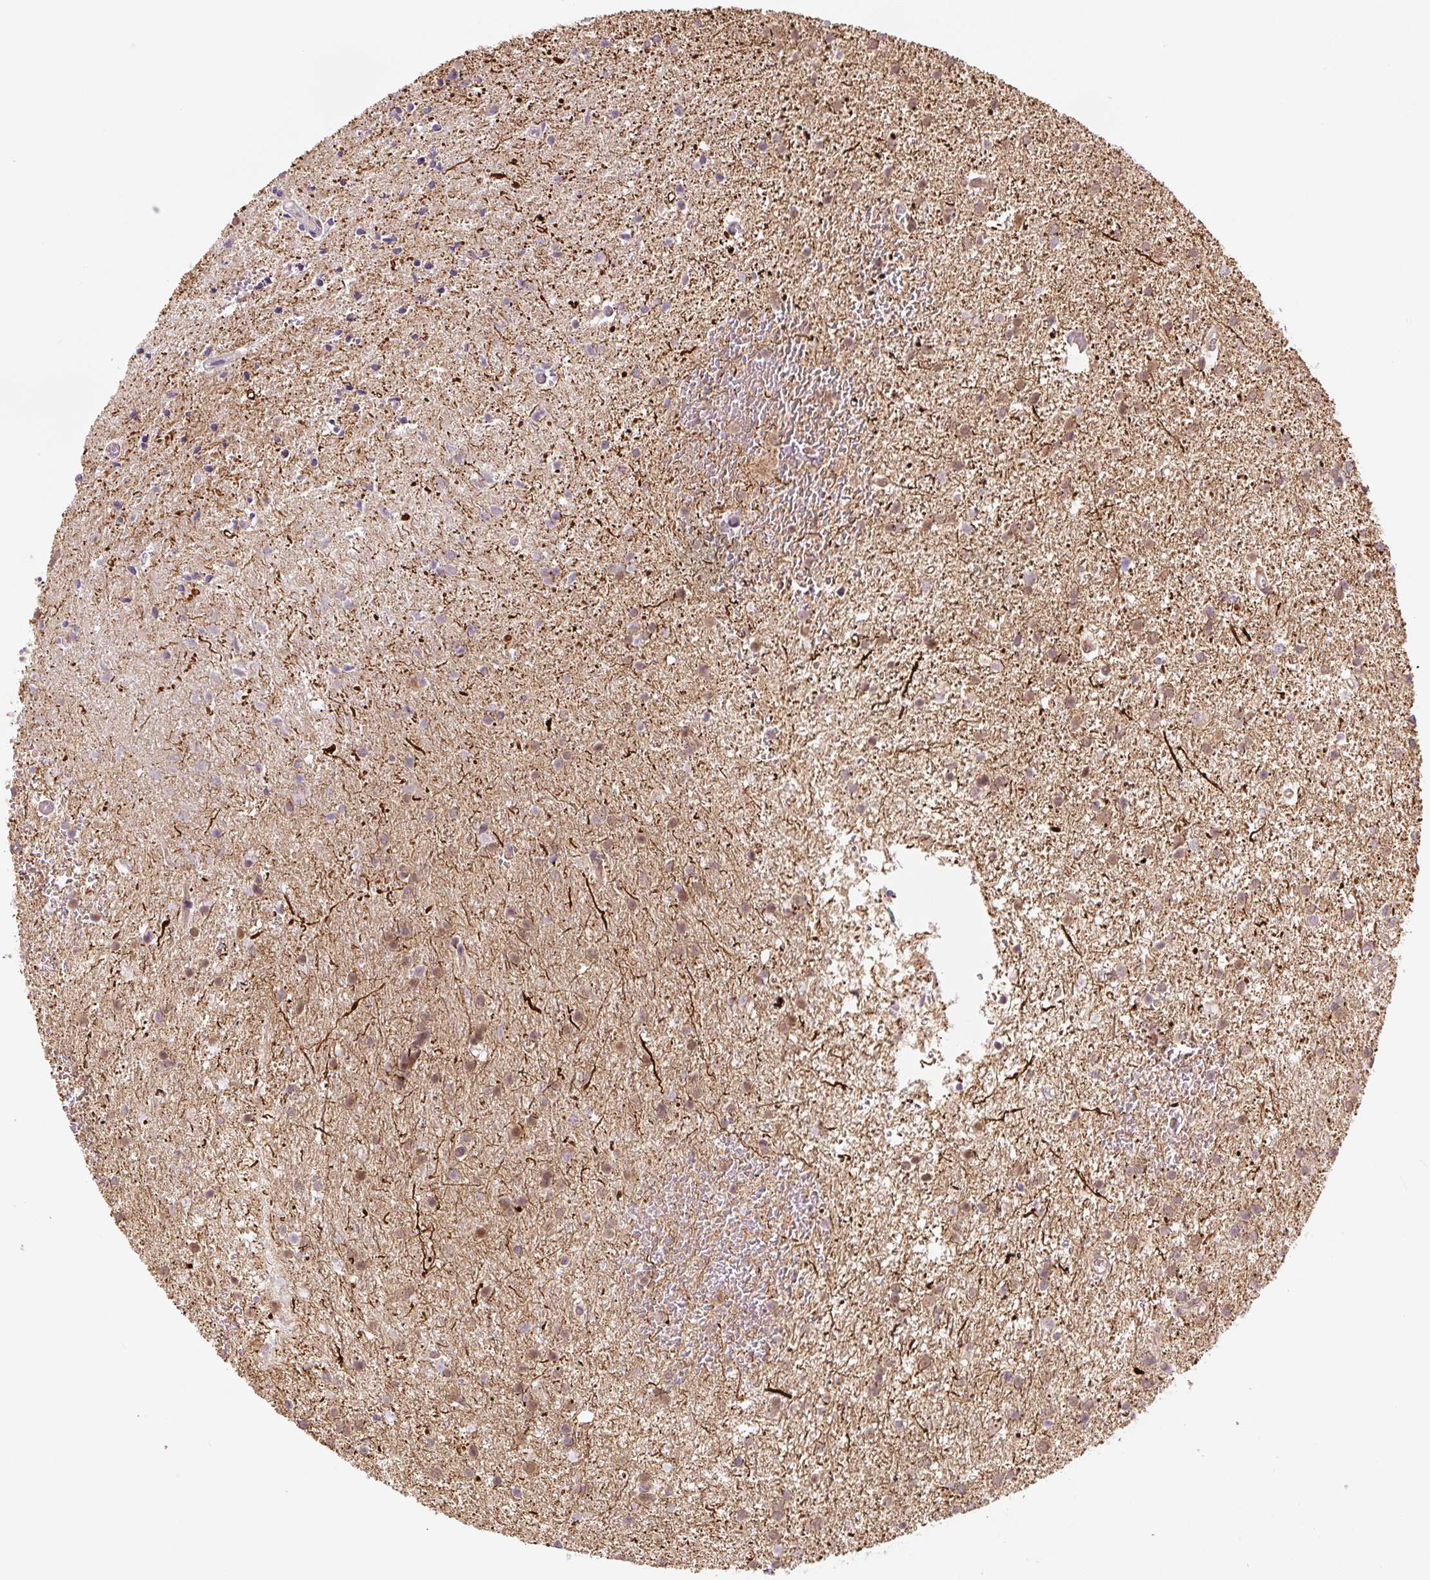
{"staining": {"intensity": "weak", "quantity": "<25%", "location": "cytoplasmic/membranous"}, "tissue": "glioma", "cell_type": "Tumor cells", "image_type": "cancer", "snomed": [{"axis": "morphology", "description": "Glioma, malignant, High grade"}, {"axis": "topography", "description": "Brain"}], "caption": "IHC micrograph of neoplastic tissue: human malignant glioma (high-grade) stained with DAB (3,3'-diaminobenzidine) shows no significant protein positivity in tumor cells.", "gene": "ZSWIM7", "patient": {"sex": "female", "age": 50}}